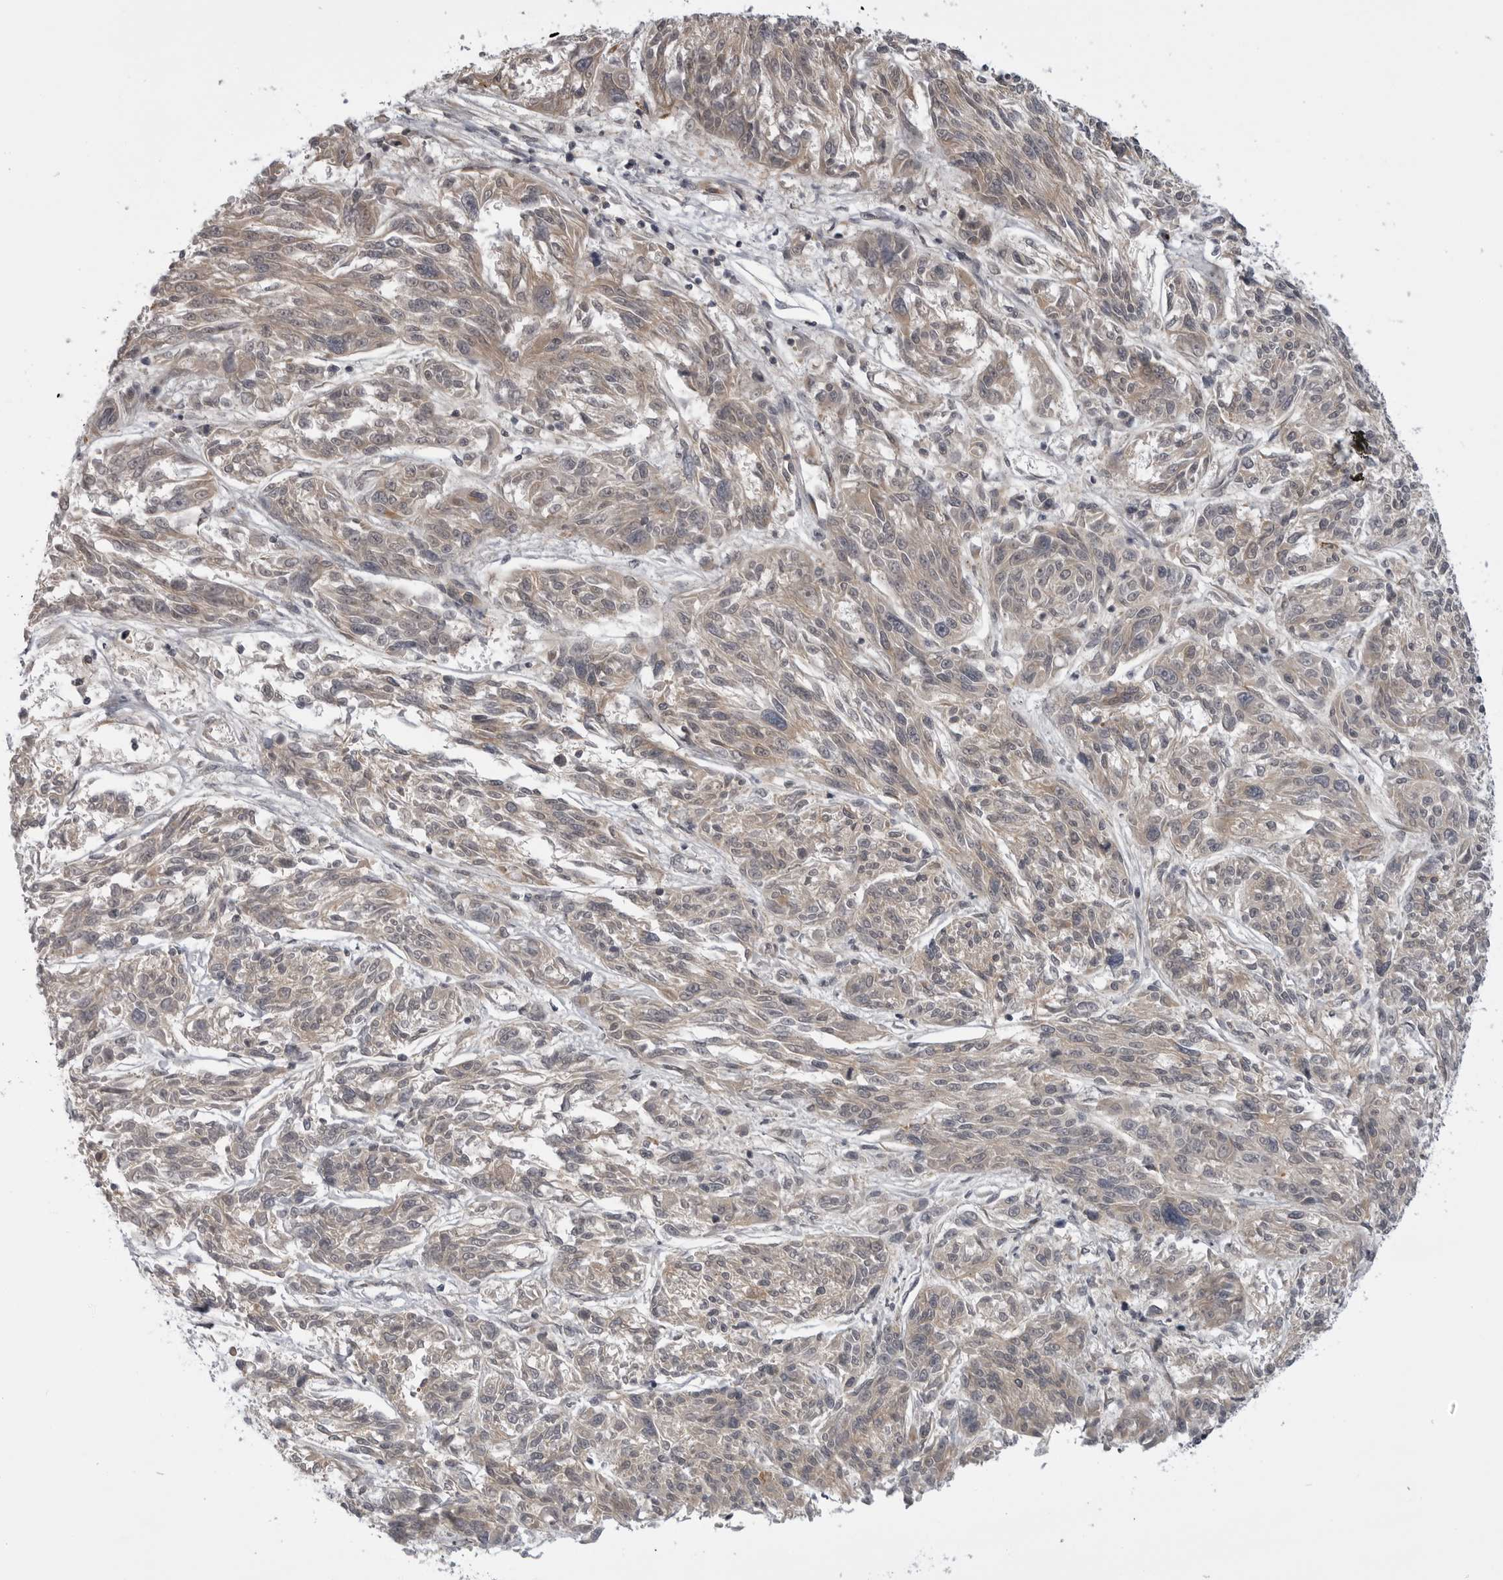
{"staining": {"intensity": "negative", "quantity": "none", "location": "none"}, "tissue": "melanoma", "cell_type": "Tumor cells", "image_type": "cancer", "snomed": [{"axis": "morphology", "description": "Malignant melanoma, NOS"}, {"axis": "topography", "description": "Skin"}], "caption": "High power microscopy image of an immunohistochemistry (IHC) histopathology image of melanoma, revealing no significant expression in tumor cells.", "gene": "LRRC45", "patient": {"sex": "male", "age": 53}}